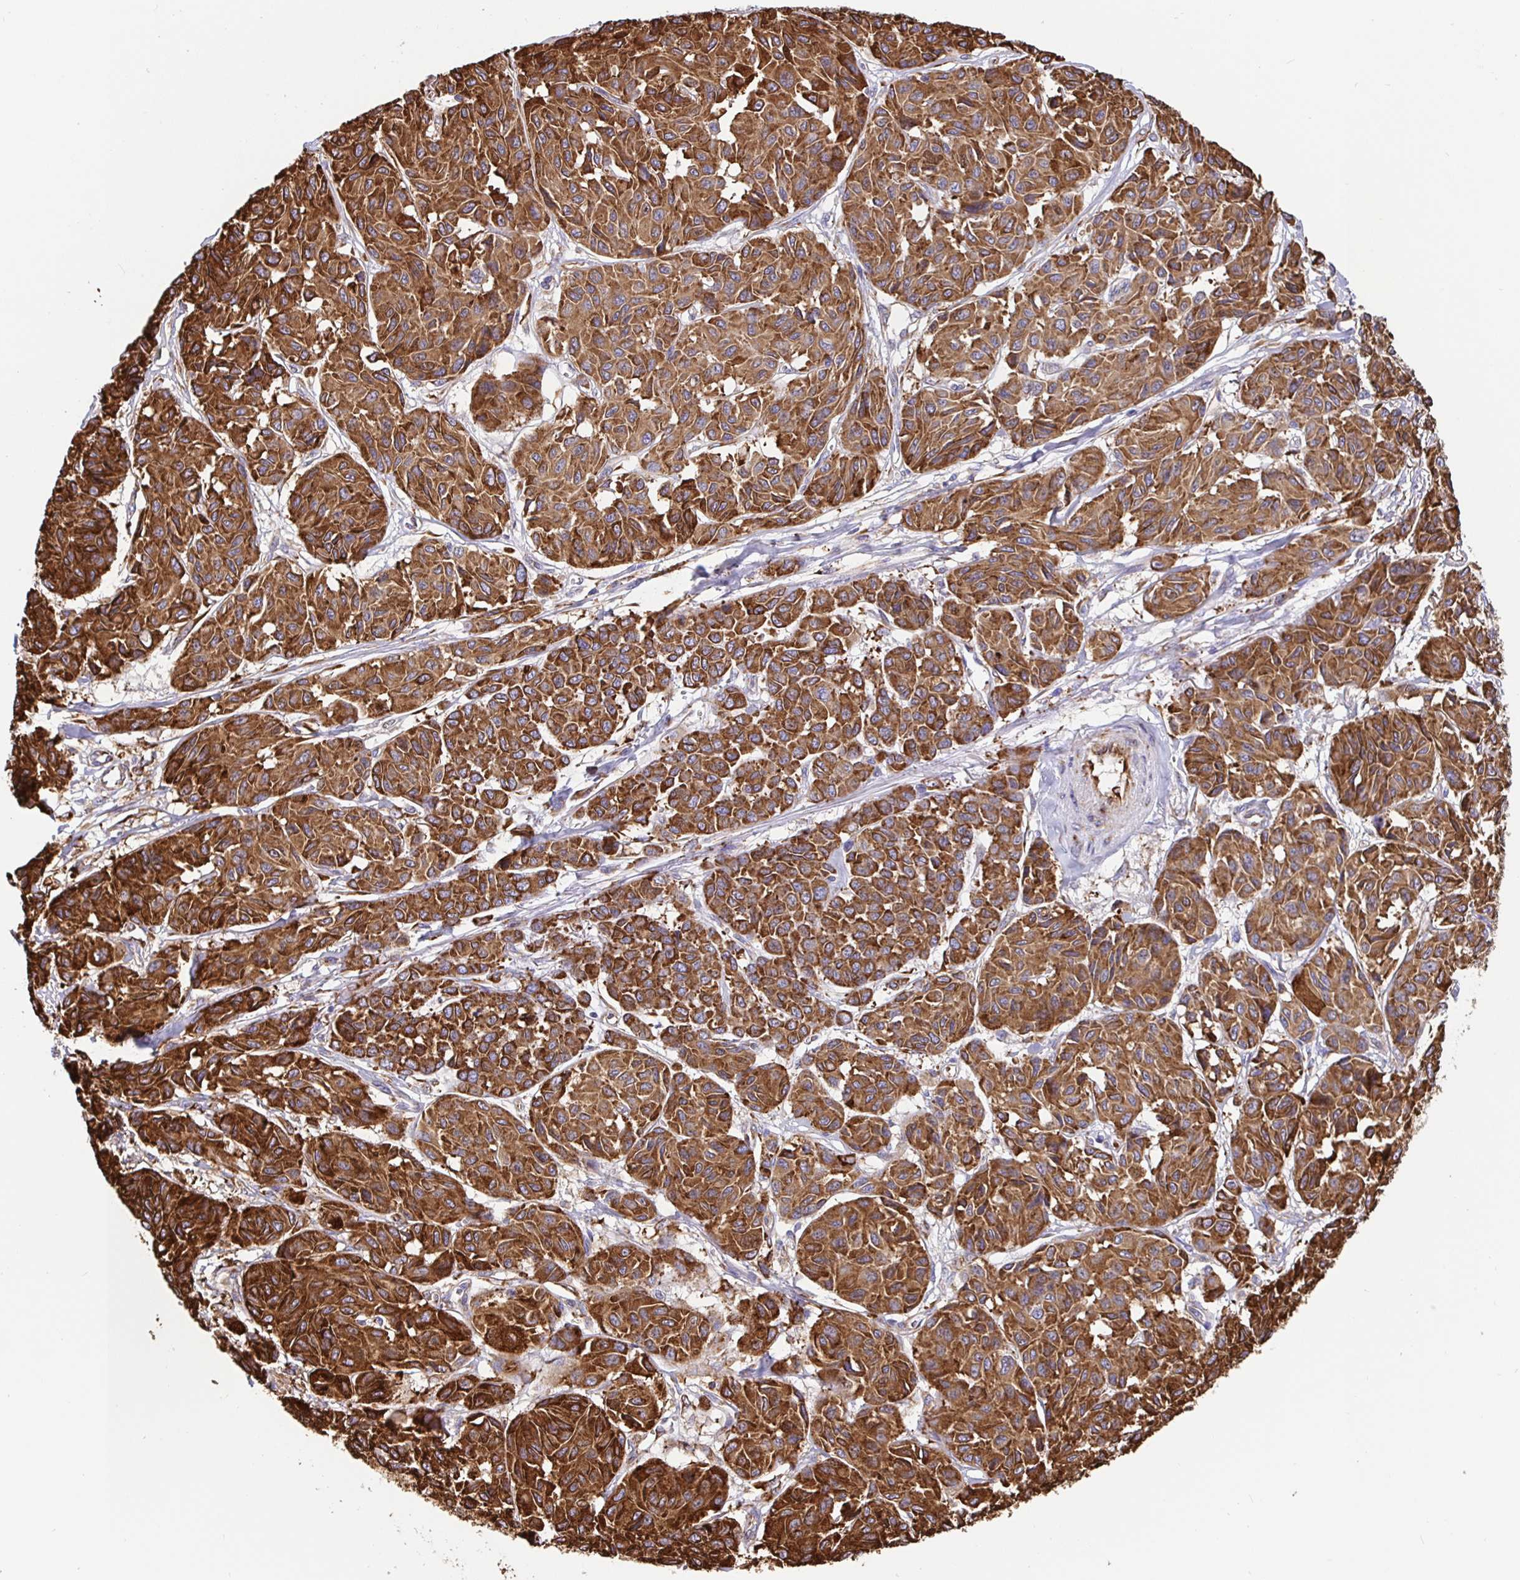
{"staining": {"intensity": "strong", "quantity": ">75%", "location": "cytoplasmic/membranous"}, "tissue": "melanoma", "cell_type": "Tumor cells", "image_type": "cancer", "snomed": [{"axis": "morphology", "description": "Malignant melanoma, NOS"}, {"axis": "topography", "description": "Skin"}], "caption": "A photomicrograph showing strong cytoplasmic/membranous positivity in about >75% of tumor cells in melanoma, as visualized by brown immunohistochemical staining.", "gene": "MAOA", "patient": {"sex": "female", "age": 66}}